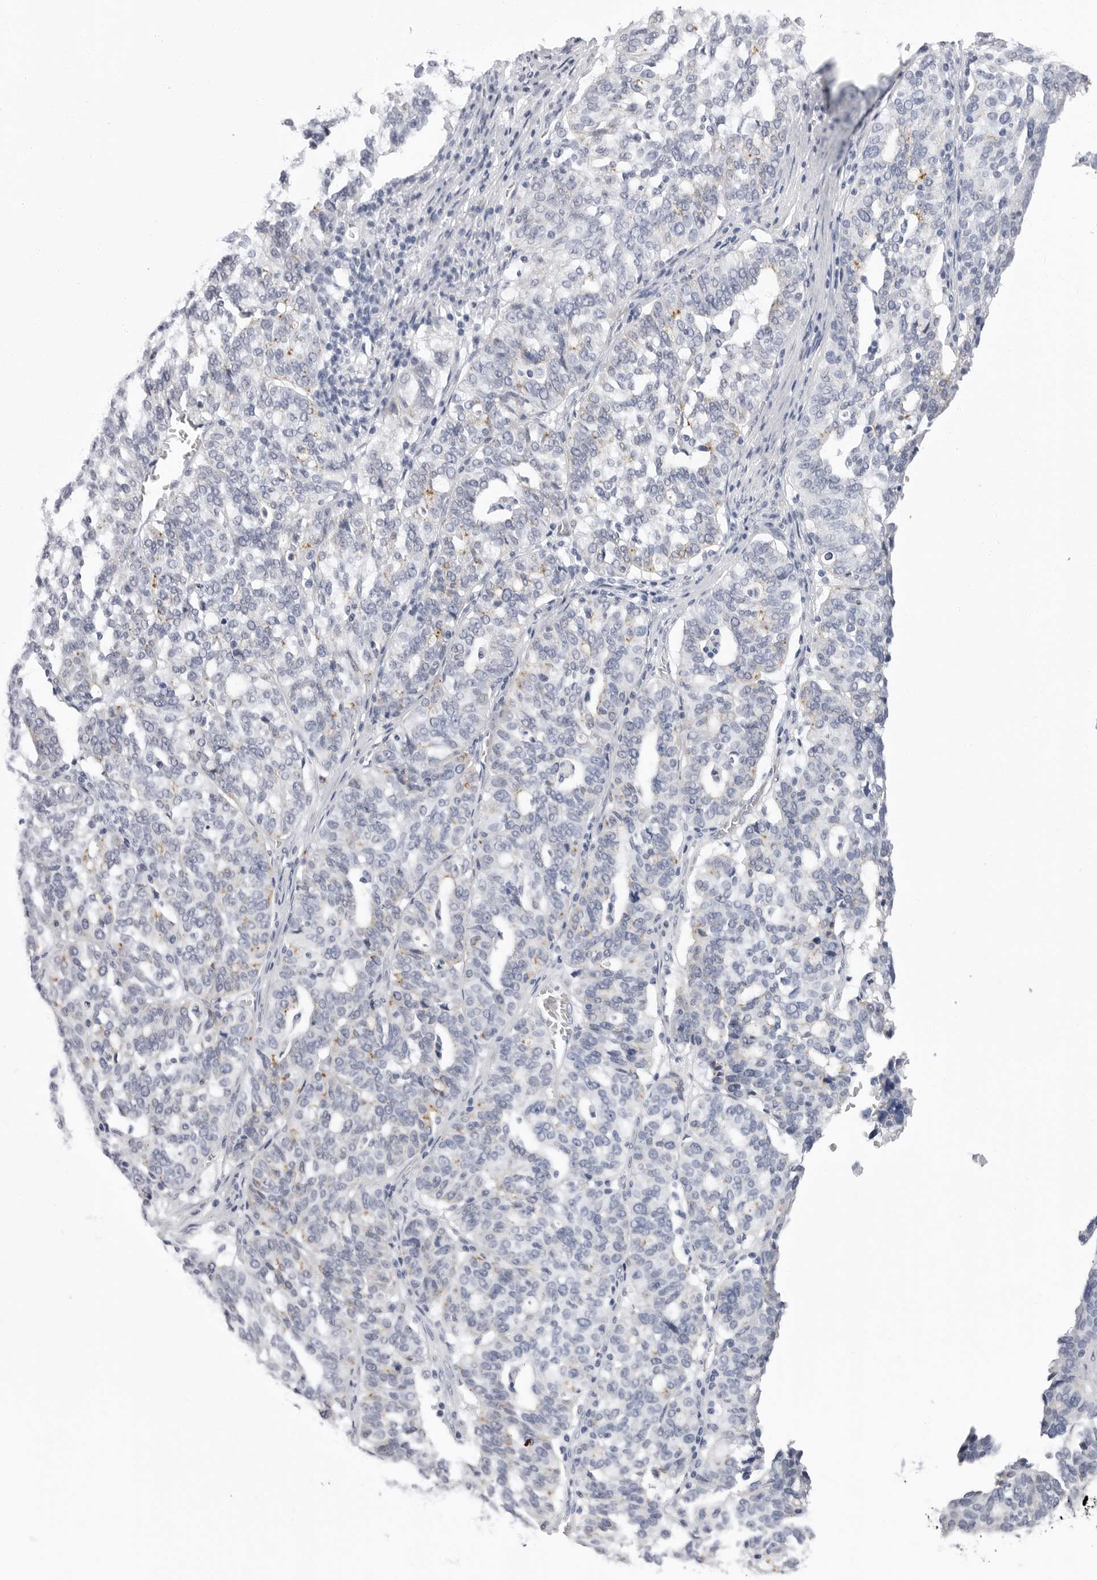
{"staining": {"intensity": "weak", "quantity": "<25%", "location": "cytoplasmic/membranous"}, "tissue": "ovarian cancer", "cell_type": "Tumor cells", "image_type": "cancer", "snomed": [{"axis": "morphology", "description": "Cystadenocarcinoma, serous, NOS"}, {"axis": "topography", "description": "Ovary"}], "caption": "Ovarian cancer was stained to show a protein in brown. There is no significant expression in tumor cells.", "gene": "ERICH3", "patient": {"sex": "female", "age": 59}}